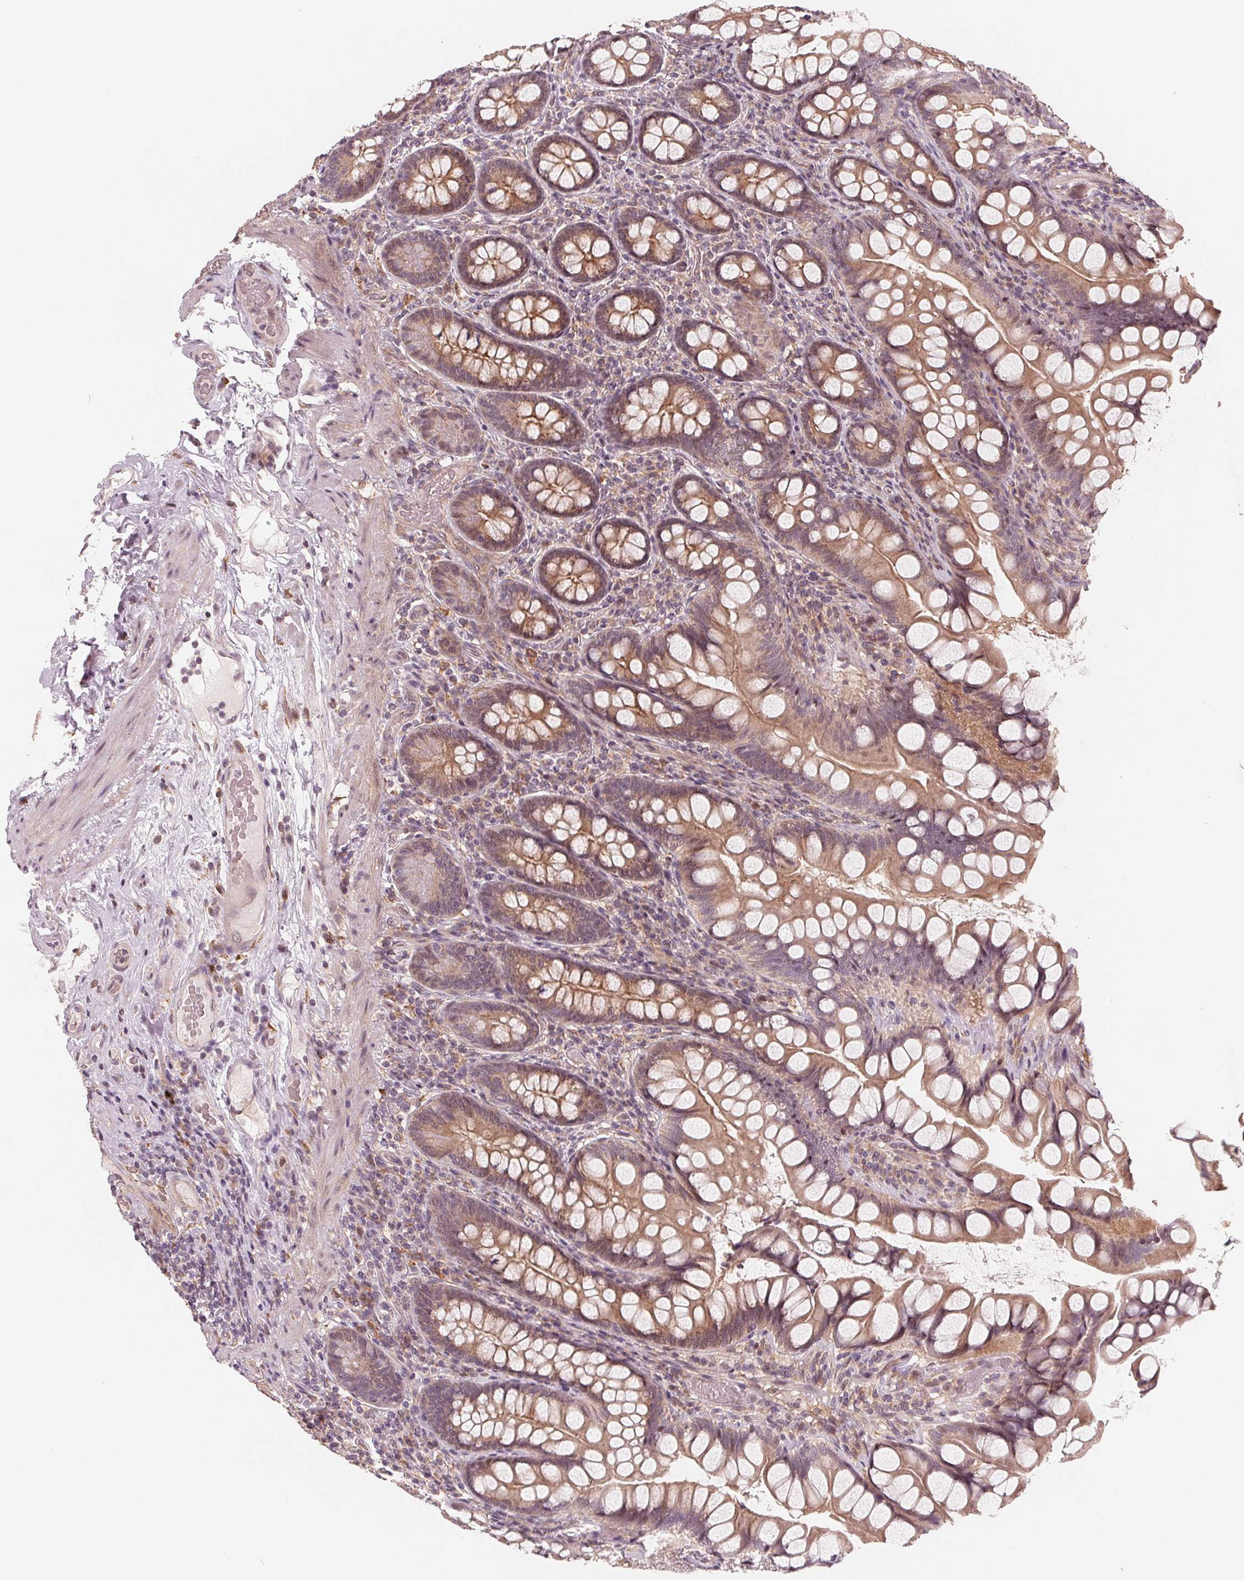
{"staining": {"intensity": "weak", "quantity": ">75%", "location": "cytoplasmic/membranous"}, "tissue": "small intestine", "cell_type": "Glandular cells", "image_type": "normal", "snomed": [{"axis": "morphology", "description": "Normal tissue, NOS"}, {"axis": "topography", "description": "Small intestine"}], "caption": "Immunohistochemical staining of unremarkable human small intestine exhibits weak cytoplasmic/membranous protein positivity in approximately >75% of glandular cells.", "gene": "IL9R", "patient": {"sex": "male", "age": 70}}